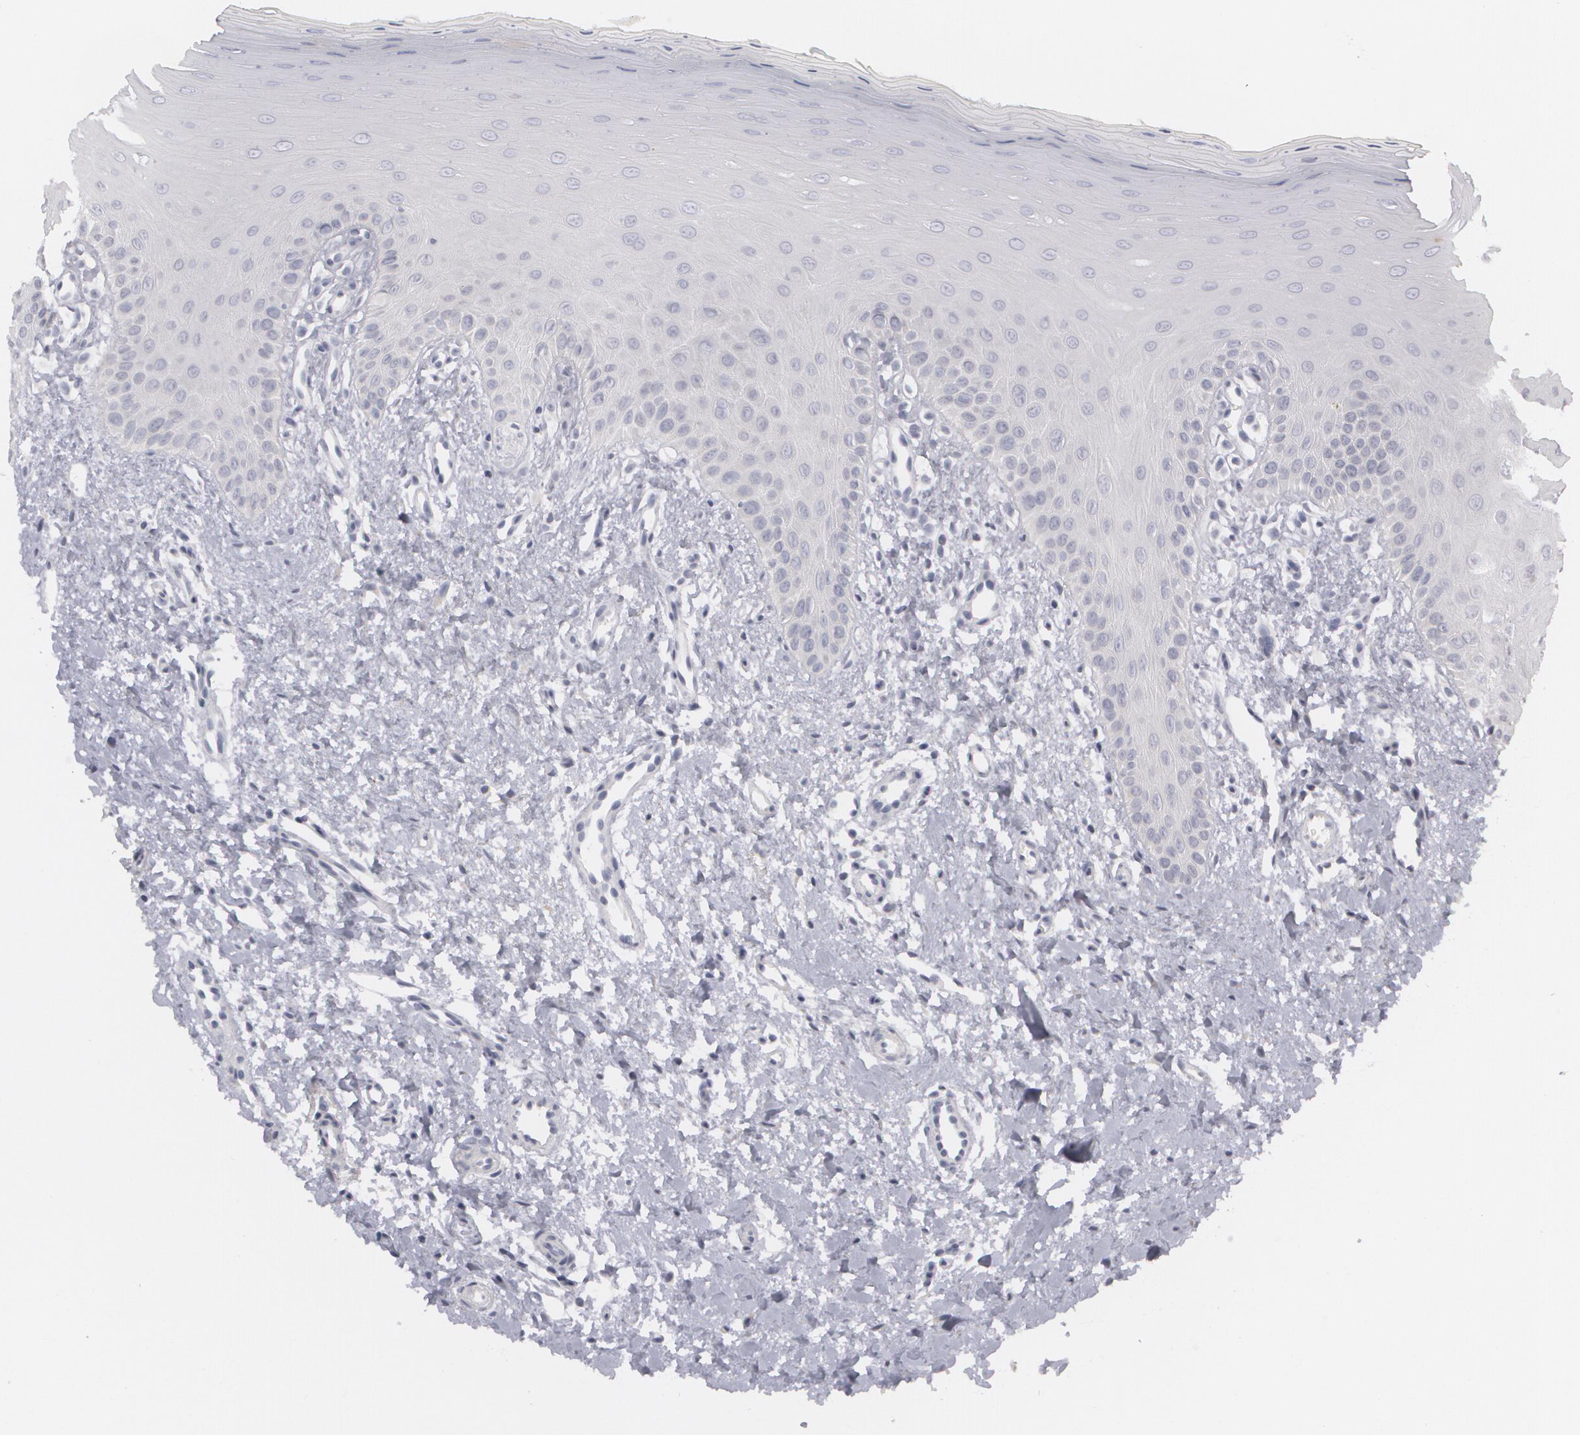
{"staining": {"intensity": "negative", "quantity": "none", "location": "none"}, "tissue": "oral mucosa", "cell_type": "Squamous epithelial cells", "image_type": "normal", "snomed": [{"axis": "morphology", "description": "Normal tissue, NOS"}, {"axis": "topography", "description": "Oral tissue"}], "caption": "The immunohistochemistry (IHC) histopathology image has no significant expression in squamous epithelial cells of oral mucosa. (DAB (3,3'-diaminobenzidine) IHC with hematoxylin counter stain).", "gene": "MBNL3", "patient": {"sex": "female", "age": 23}}